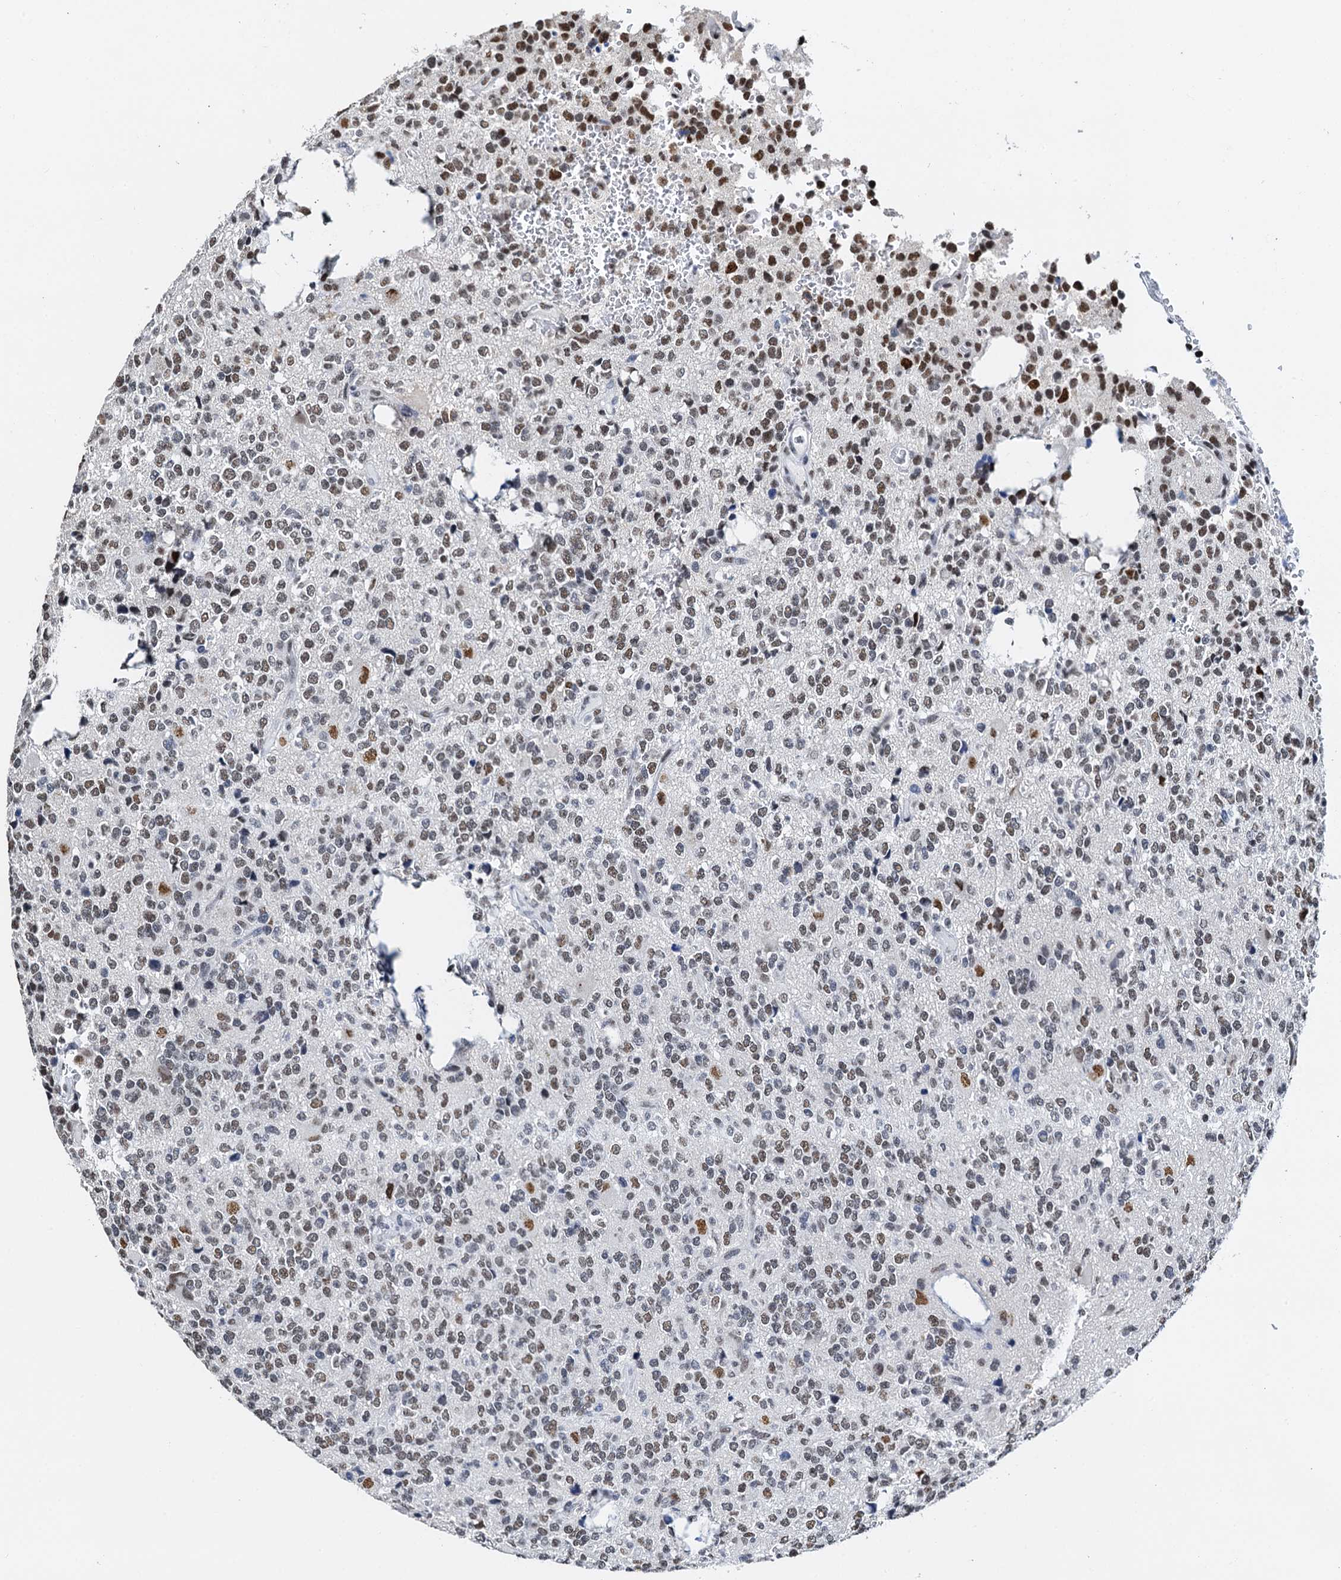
{"staining": {"intensity": "moderate", "quantity": "<25%", "location": "nuclear"}, "tissue": "glioma", "cell_type": "Tumor cells", "image_type": "cancer", "snomed": [{"axis": "morphology", "description": "Glioma, malignant, High grade"}, {"axis": "topography", "description": "Brain"}], "caption": "Immunohistochemistry staining of glioma, which demonstrates low levels of moderate nuclear staining in about <25% of tumor cells indicating moderate nuclear protein positivity. The staining was performed using DAB (3,3'-diaminobenzidine) (brown) for protein detection and nuclei were counterstained in hematoxylin (blue).", "gene": "SLTM", "patient": {"sex": "female", "age": 62}}